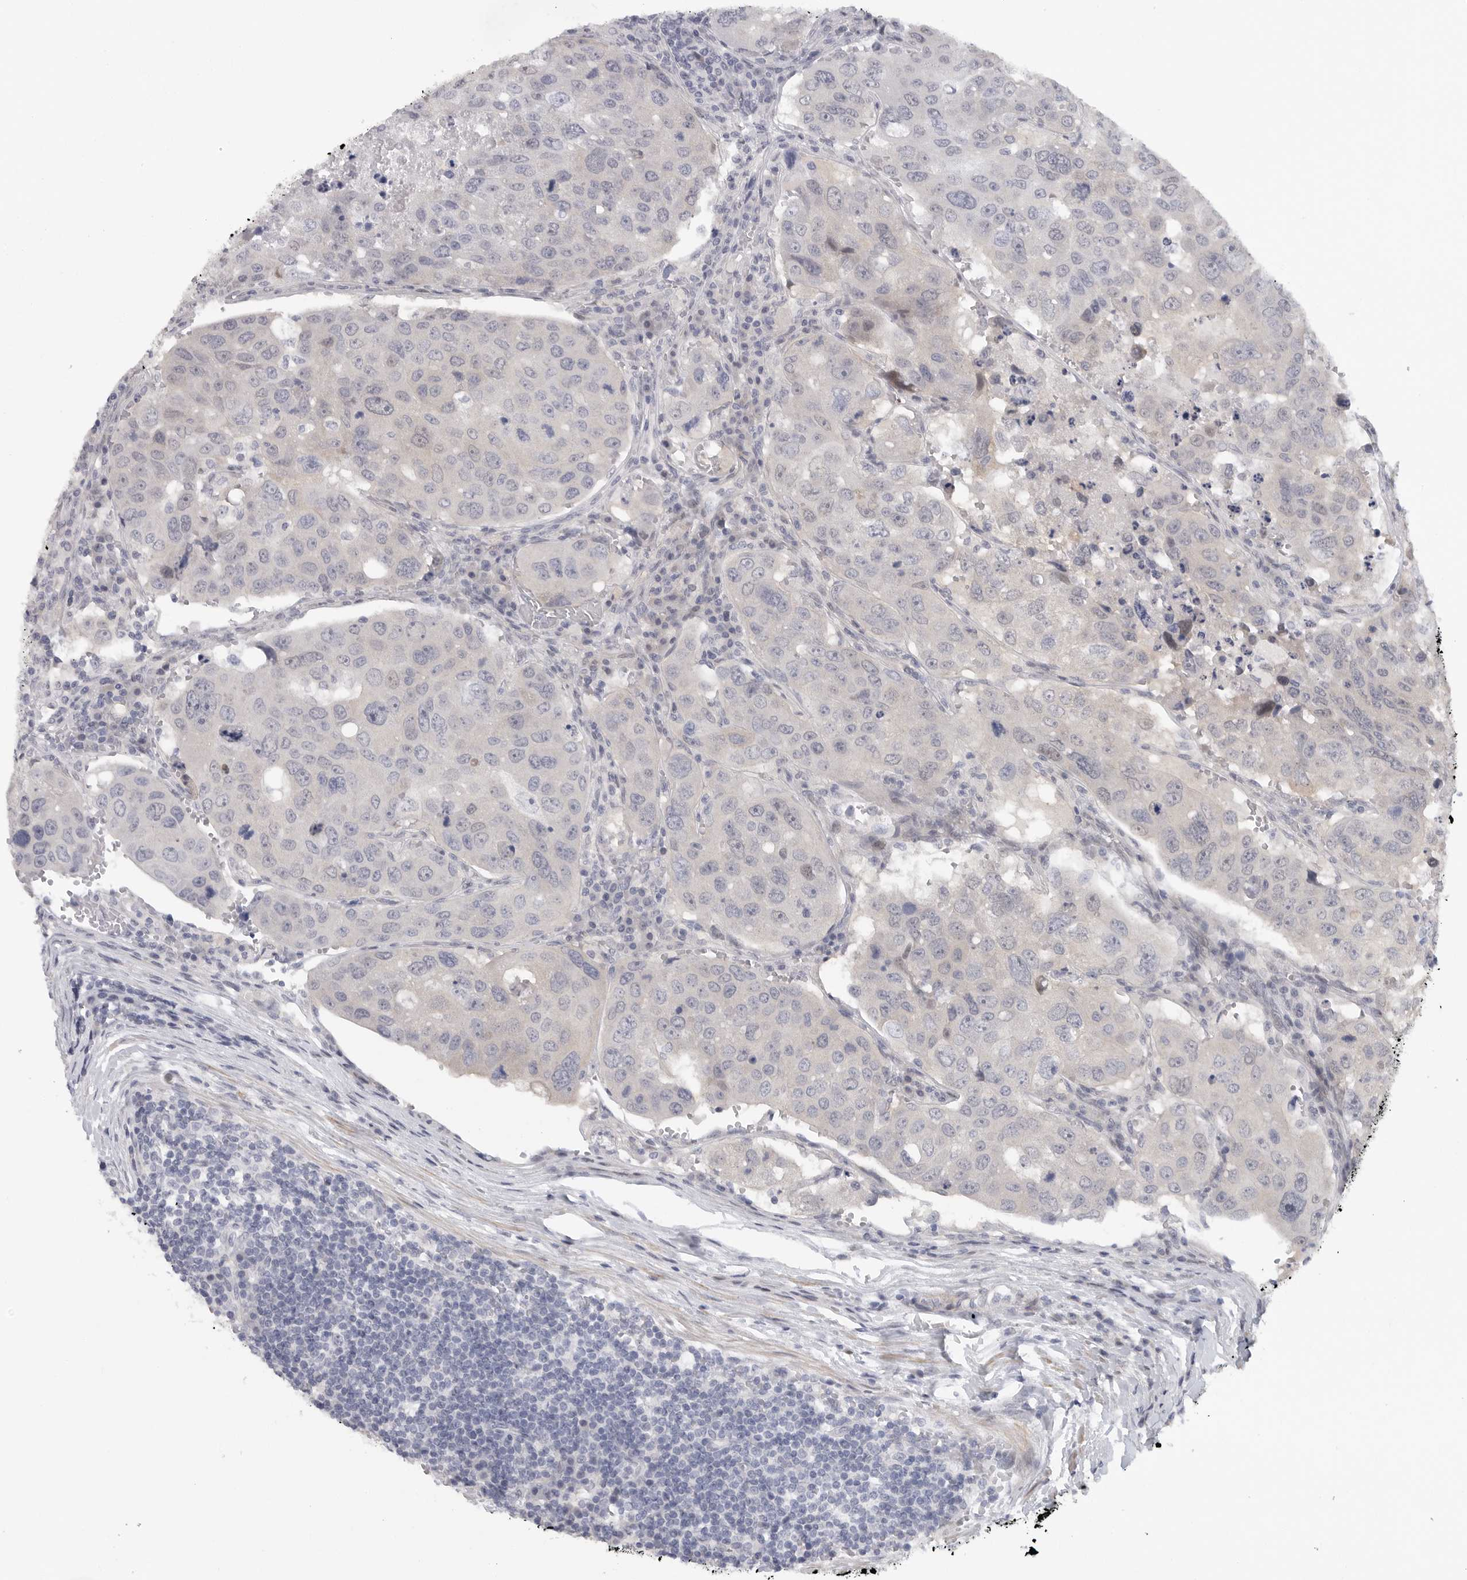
{"staining": {"intensity": "negative", "quantity": "none", "location": "none"}, "tissue": "urothelial cancer", "cell_type": "Tumor cells", "image_type": "cancer", "snomed": [{"axis": "morphology", "description": "Urothelial carcinoma, High grade"}, {"axis": "topography", "description": "Lymph node"}, {"axis": "topography", "description": "Urinary bladder"}], "caption": "Human urothelial cancer stained for a protein using IHC displays no staining in tumor cells.", "gene": "TNR", "patient": {"sex": "male", "age": 51}}